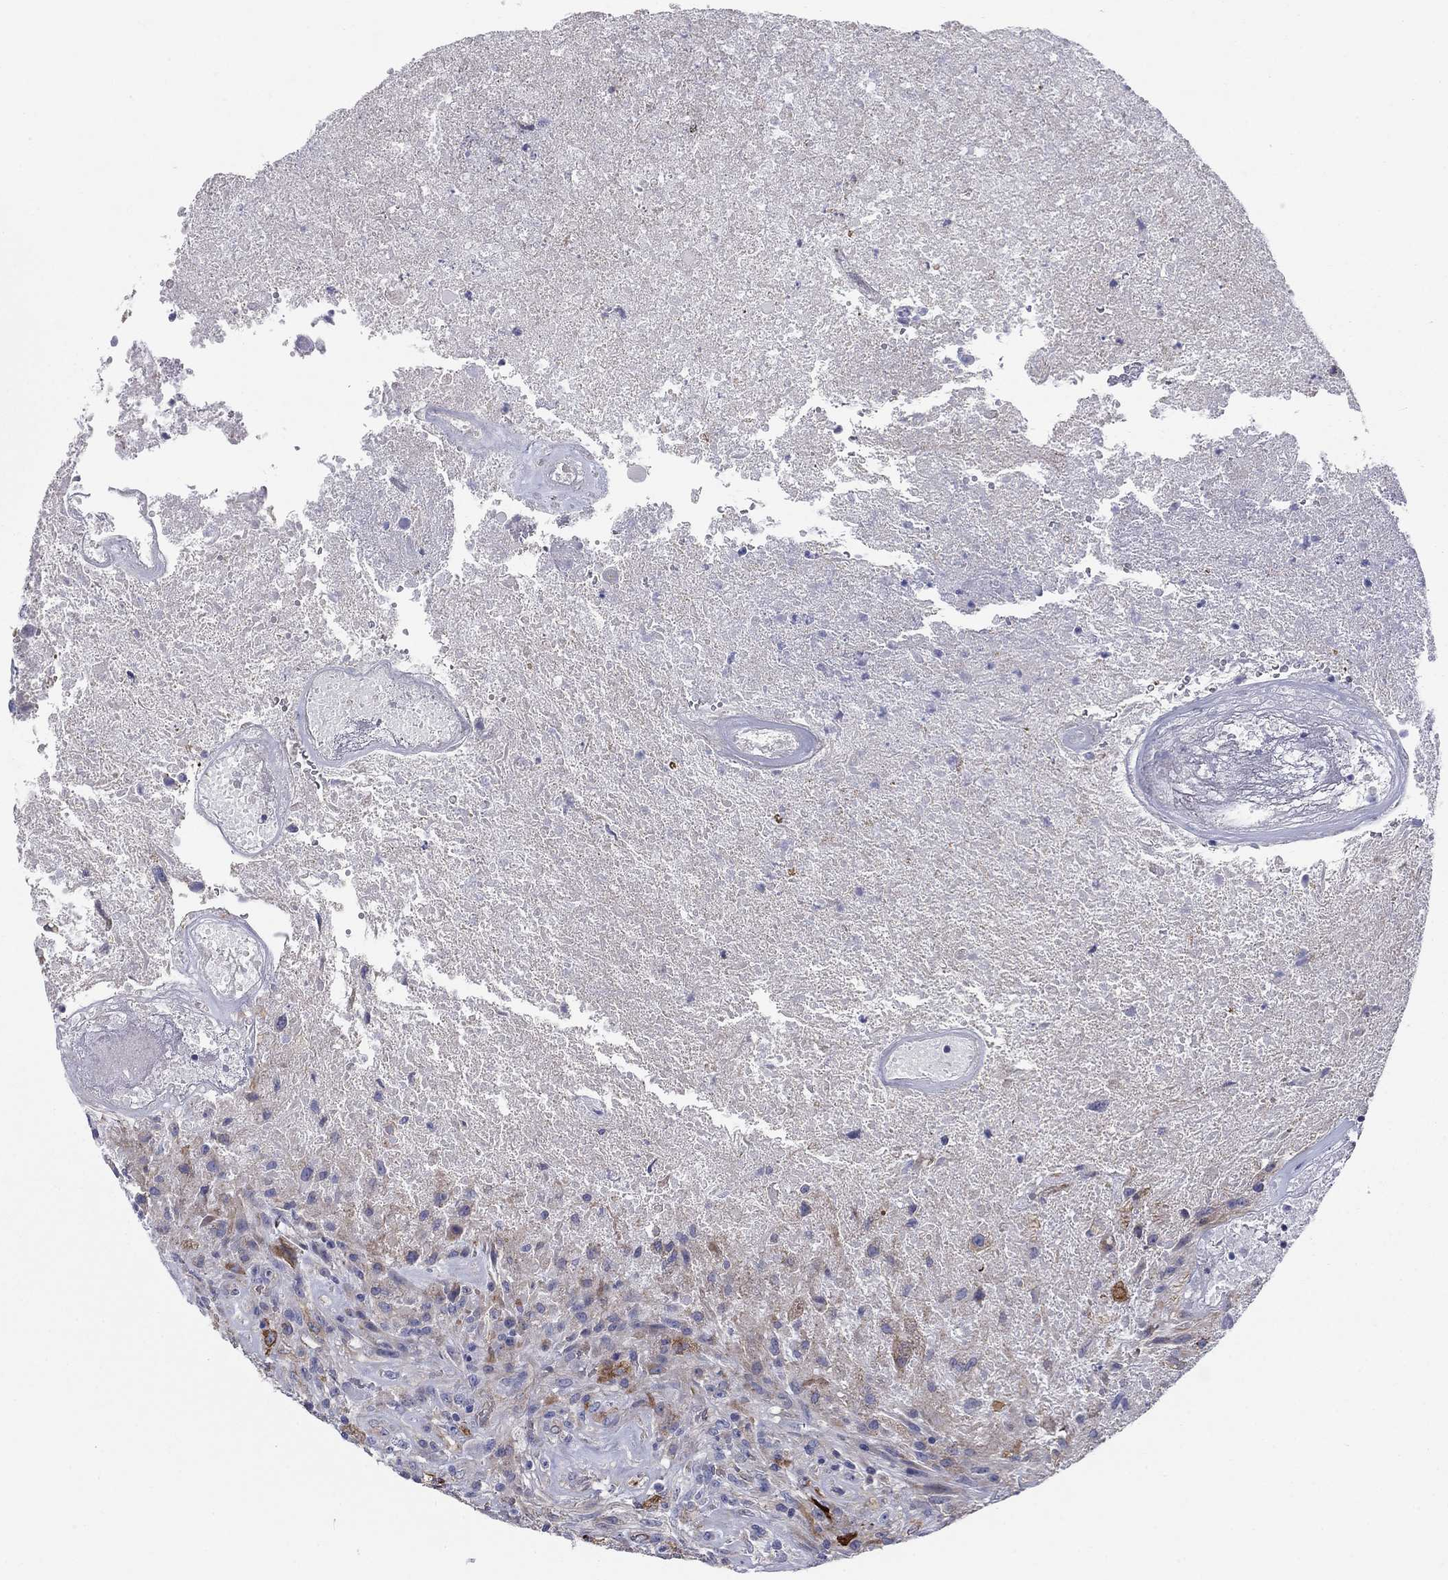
{"staining": {"intensity": "negative", "quantity": "none", "location": "none"}, "tissue": "glioma", "cell_type": "Tumor cells", "image_type": "cancer", "snomed": [{"axis": "morphology", "description": "Glioma, malignant, High grade"}, {"axis": "topography", "description": "Brain"}], "caption": "The histopathology image exhibits no significant expression in tumor cells of malignant glioma (high-grade).", "gene": "EMP2", "patient": {"sex": "male", "age": 56}}